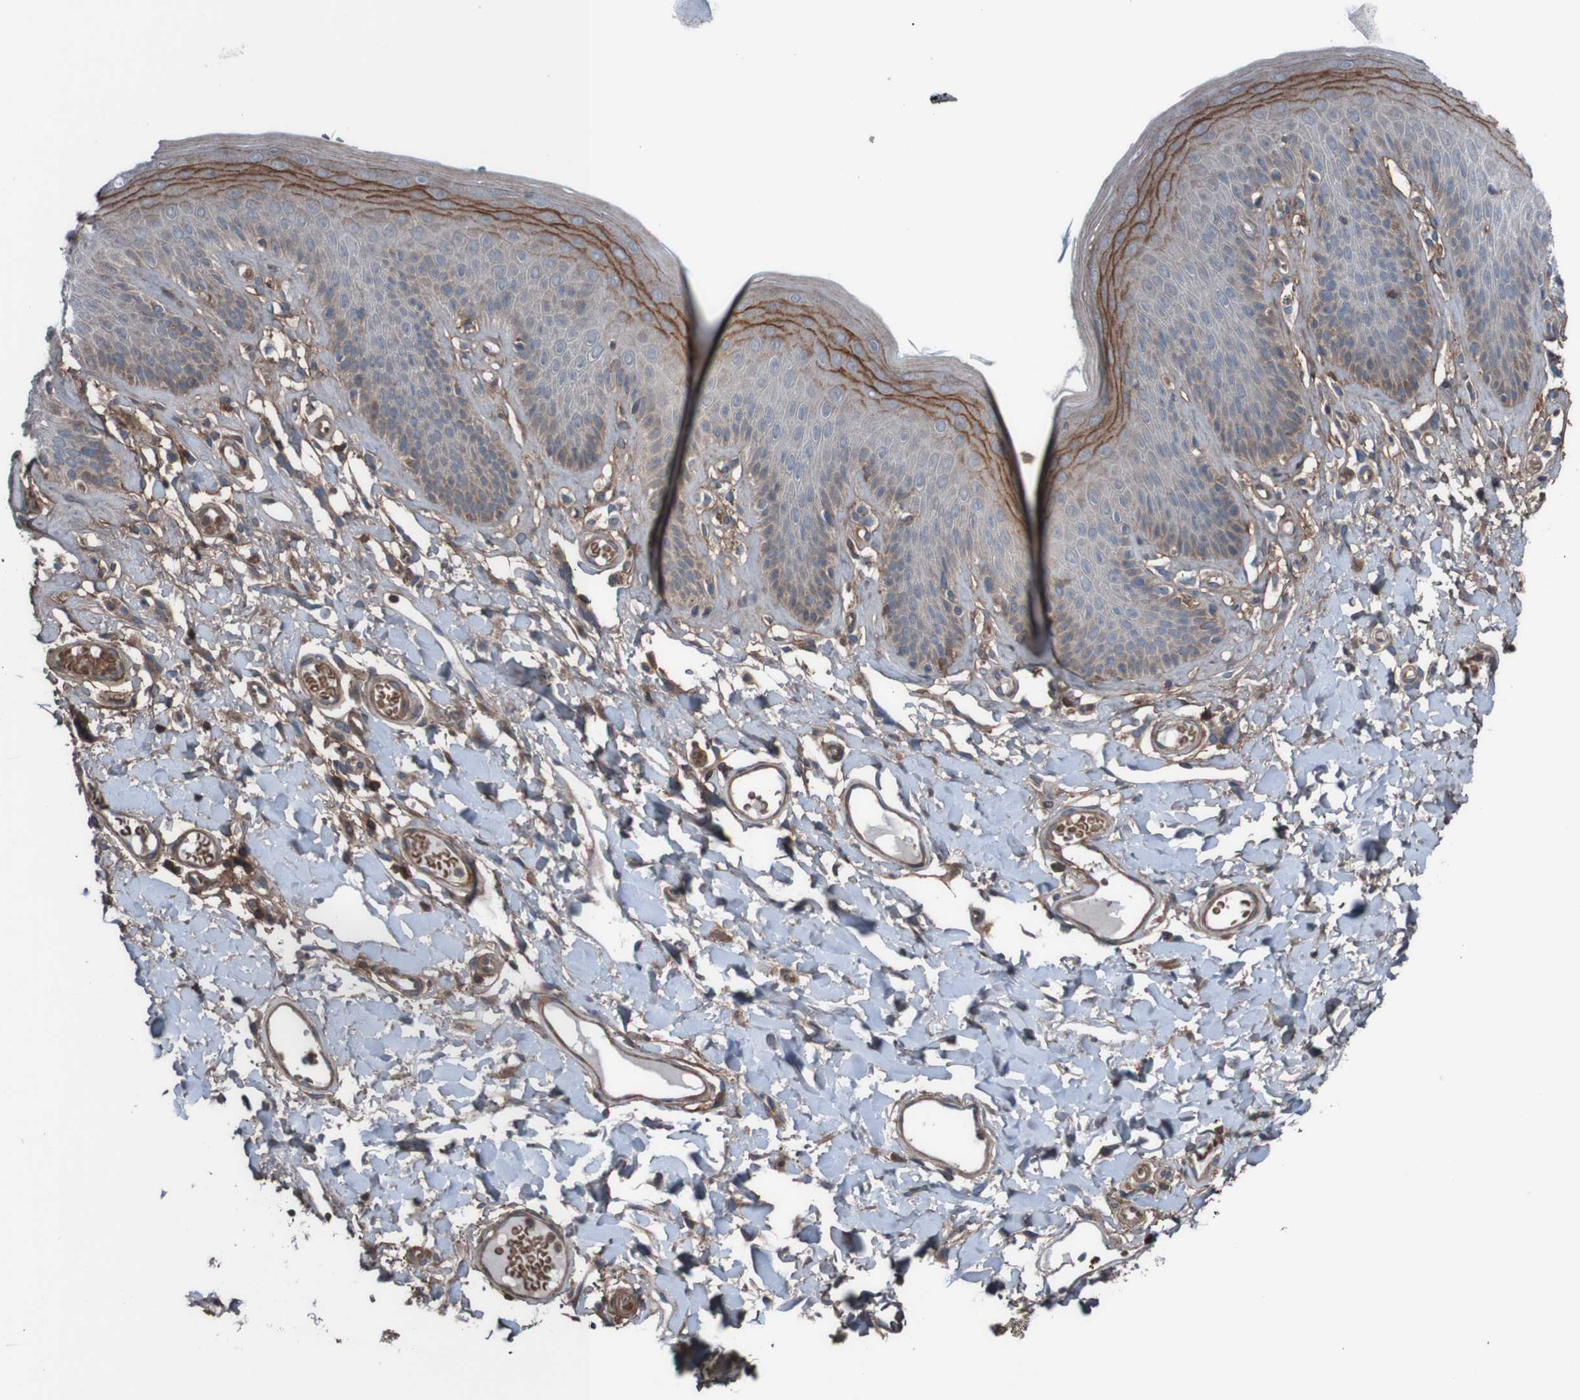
{"staining": {"intensity": "strong", "quantity": "25%-75%", "location": "cytoplasmic/membranous"}, "tissue": "skin", "cell_type": "Epidermal cells", "image_type": "normal", "snomed": [{"axis": "morphology", "description": "Normal tissue, NOS"}, {"axis": "topography", "description": "Vulva"}], "caption": "Skin stained with a brown dye exhibits strong cytoplasmic/membranous positive positivity in about 25%-75% of epidermal cells.", "gene": "PDGFB", "patient": {"sex": "female", "age": 73}}